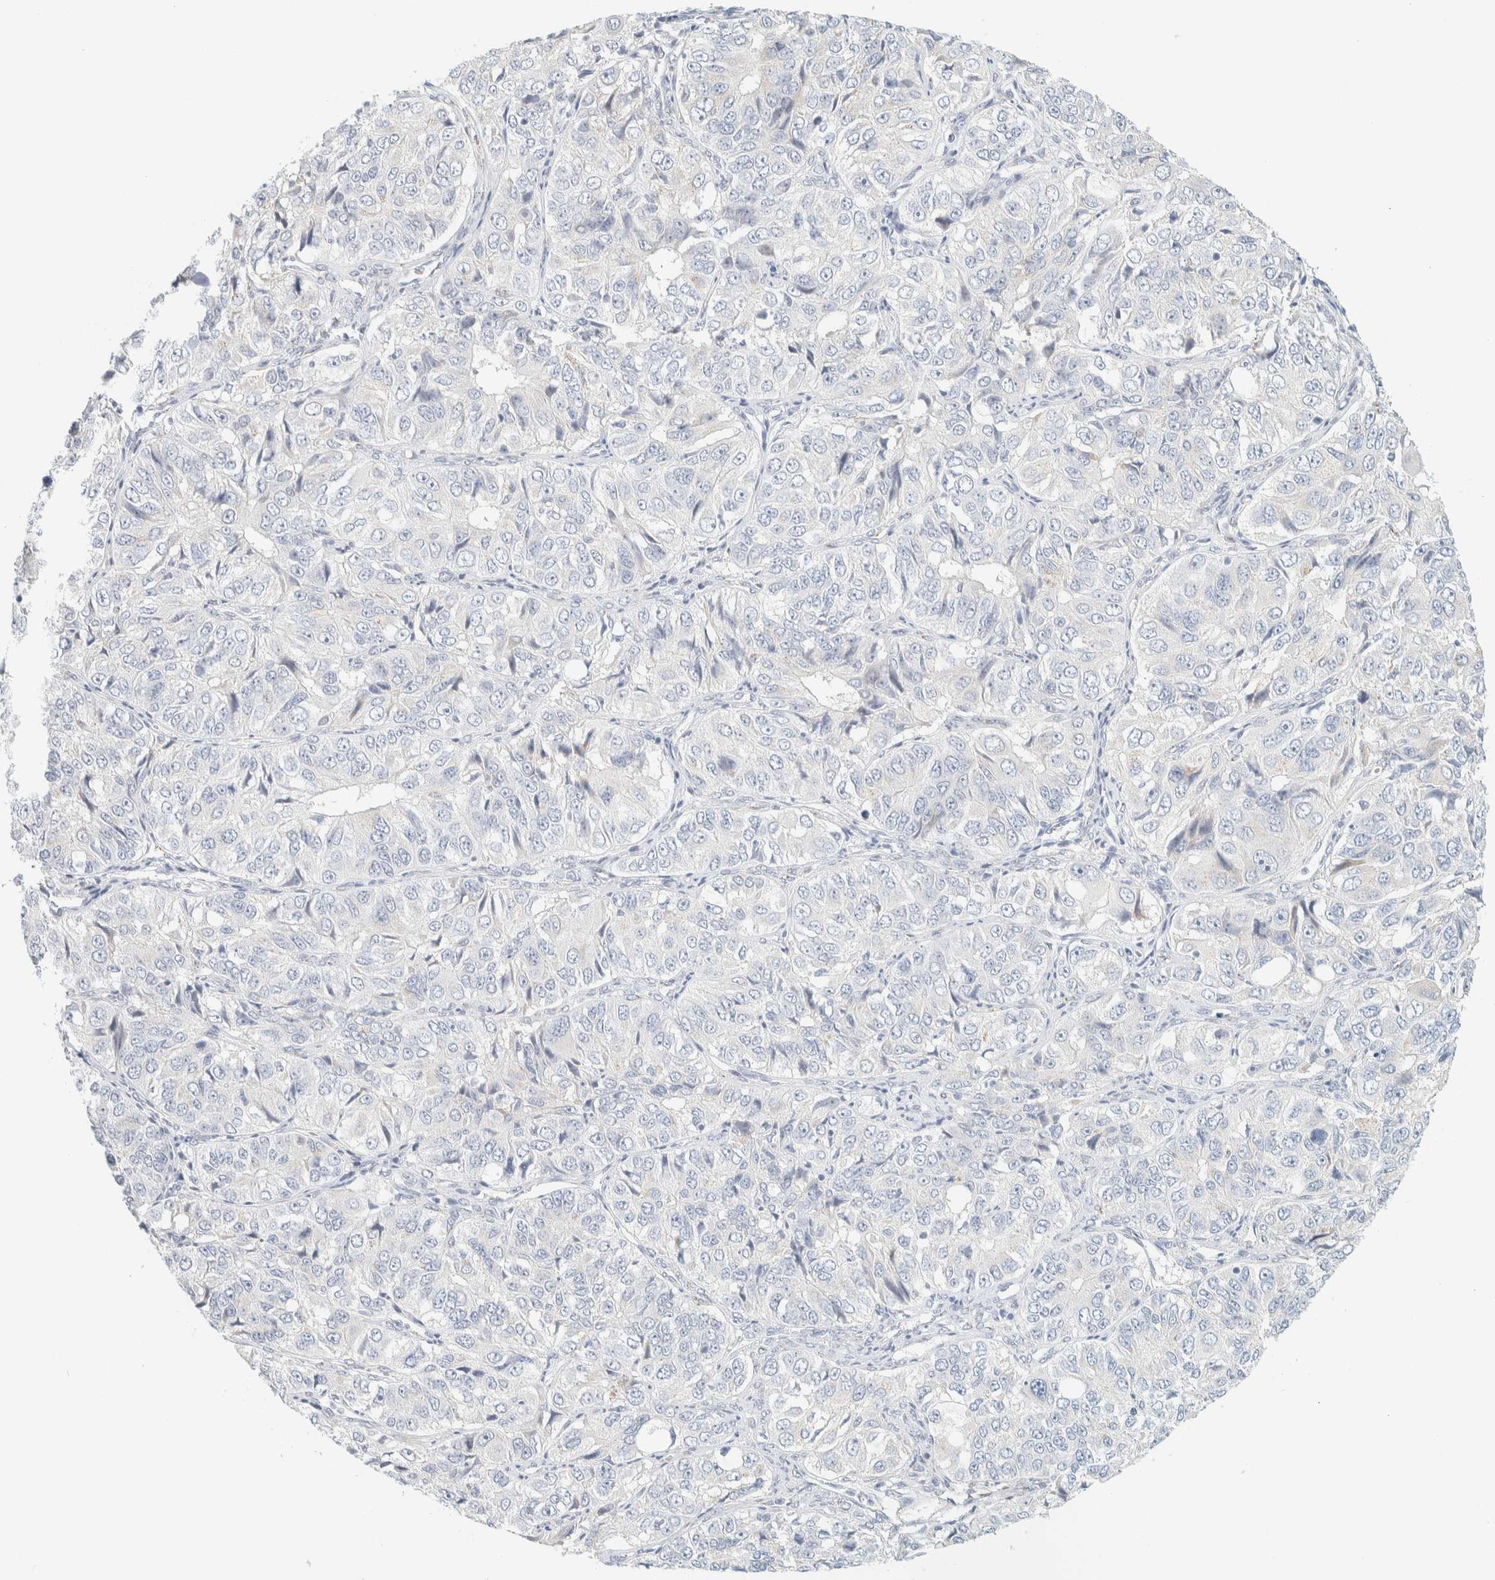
{"staining": {"intensity": "negative", "quantity": "none", "location": "none"}, "tissue": "ovarian cancer", "cell_type": "Tumor cells", "image_type": "cancer", "snomed": [{"axis": "morphology", "description": "Carcinoma, endometroid"}, {"axis": "topography", "description": "Ovary"}], "caption": "High power microscopy photomicrograph of an immunohistochemistry (IHC) photomicrograph of ovarian endometroid carcinoma, revealing no significant positivity in tumor cells.", "gene": "SPNS3", "patient": {"sex": "female", "age": 51}}